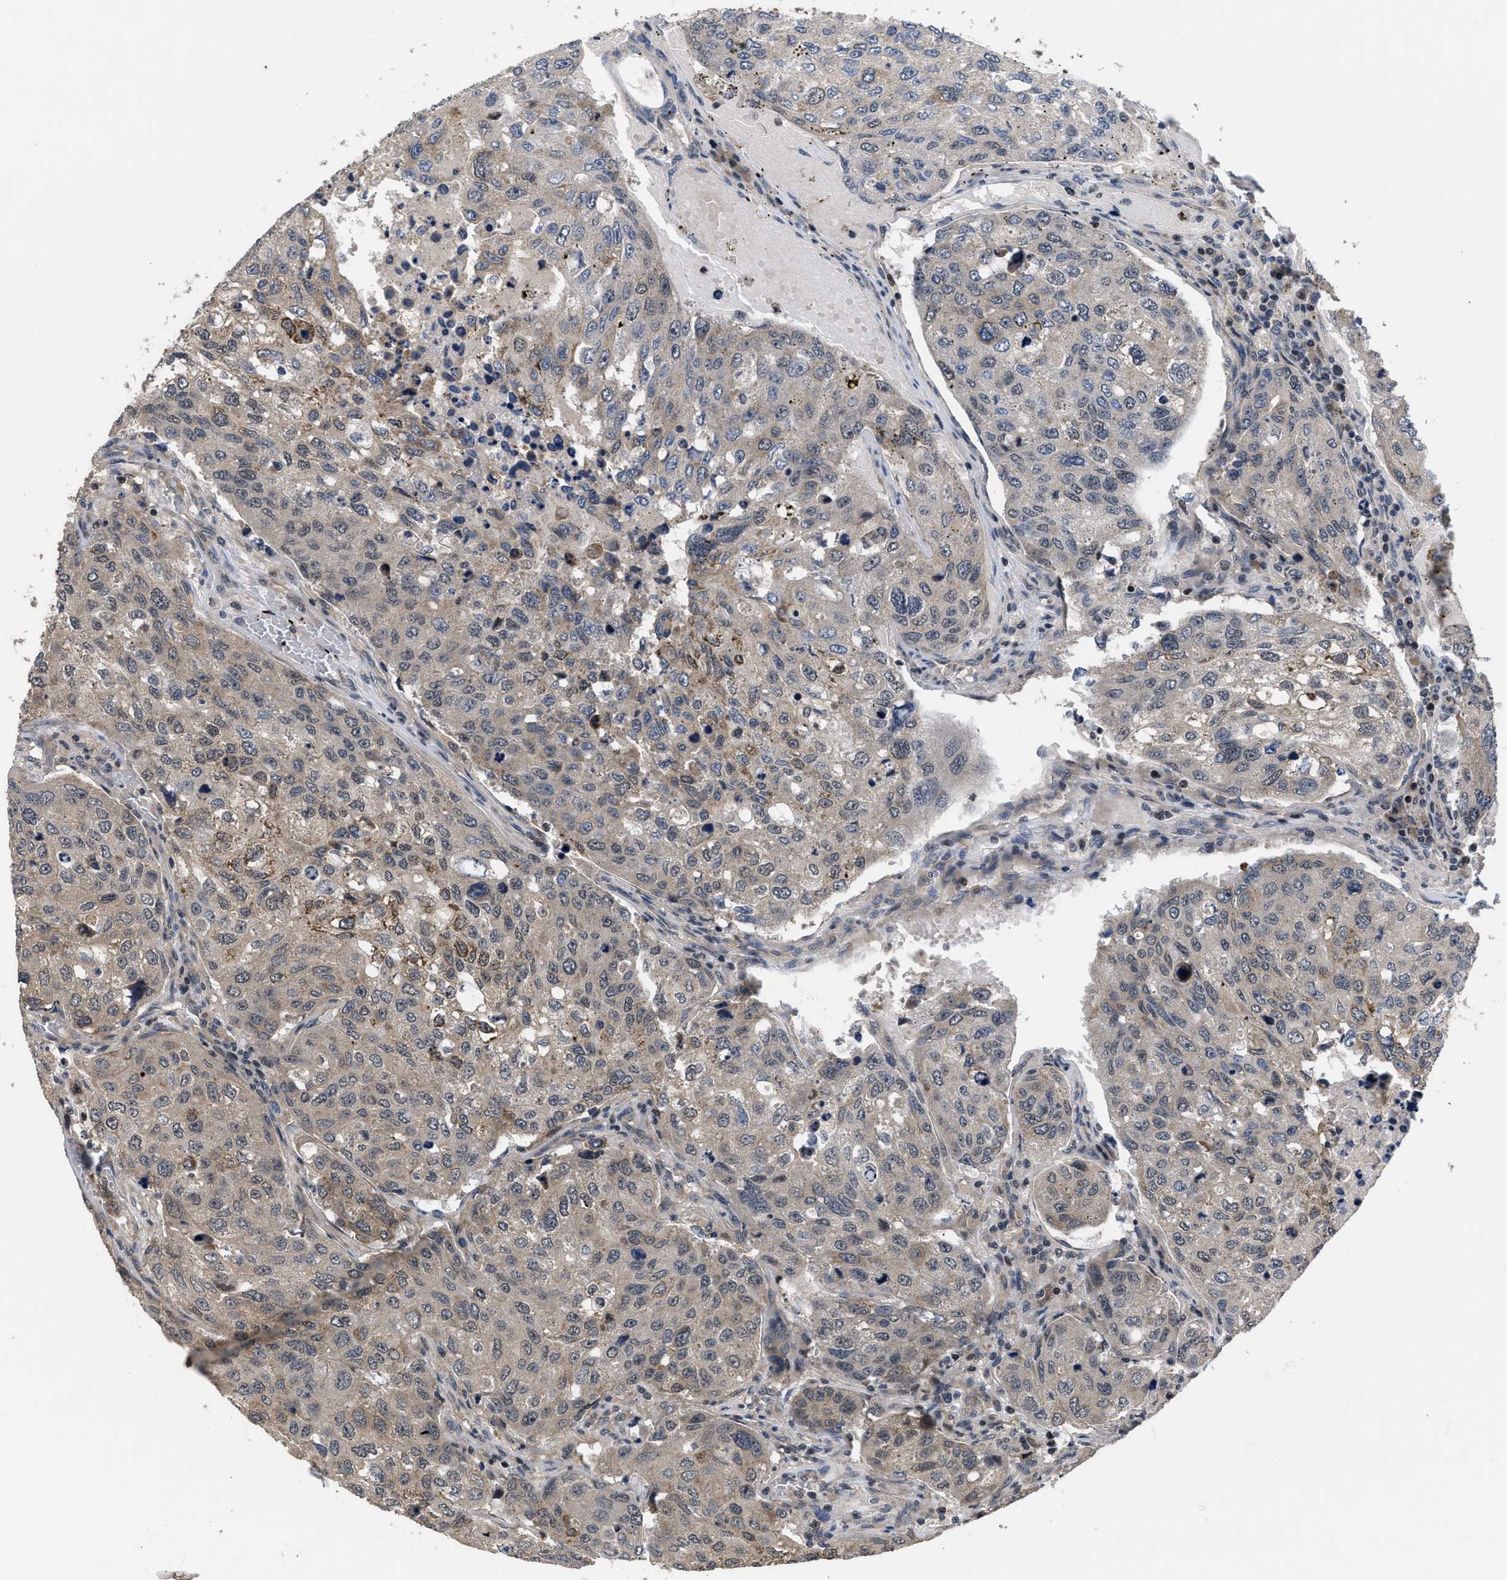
{"staining": {"intensity": "weak", "quantity": "<25%", "location": "cytoplasmic/membranous"}, "tissue": "urothelial cancer", "cell_type": "Tumor cells", "image_type": "cancer", "snomed": [{"axis": "morphology", "description": "Urothelial carcinoma, High grade"}, {"axis": "topography", "description": "Lymph node"}, {"axis": "topography", "description": "Urinary bladder"}], "caption": "This is a histopathology image of immunohistochemistry (IHC) staining of urothelial cancer, which shows no staining in tumor cells. Nuclei are stained in blue.", "gene": "DNAJC14", "patient": {"sex": "male", "age": 51}}